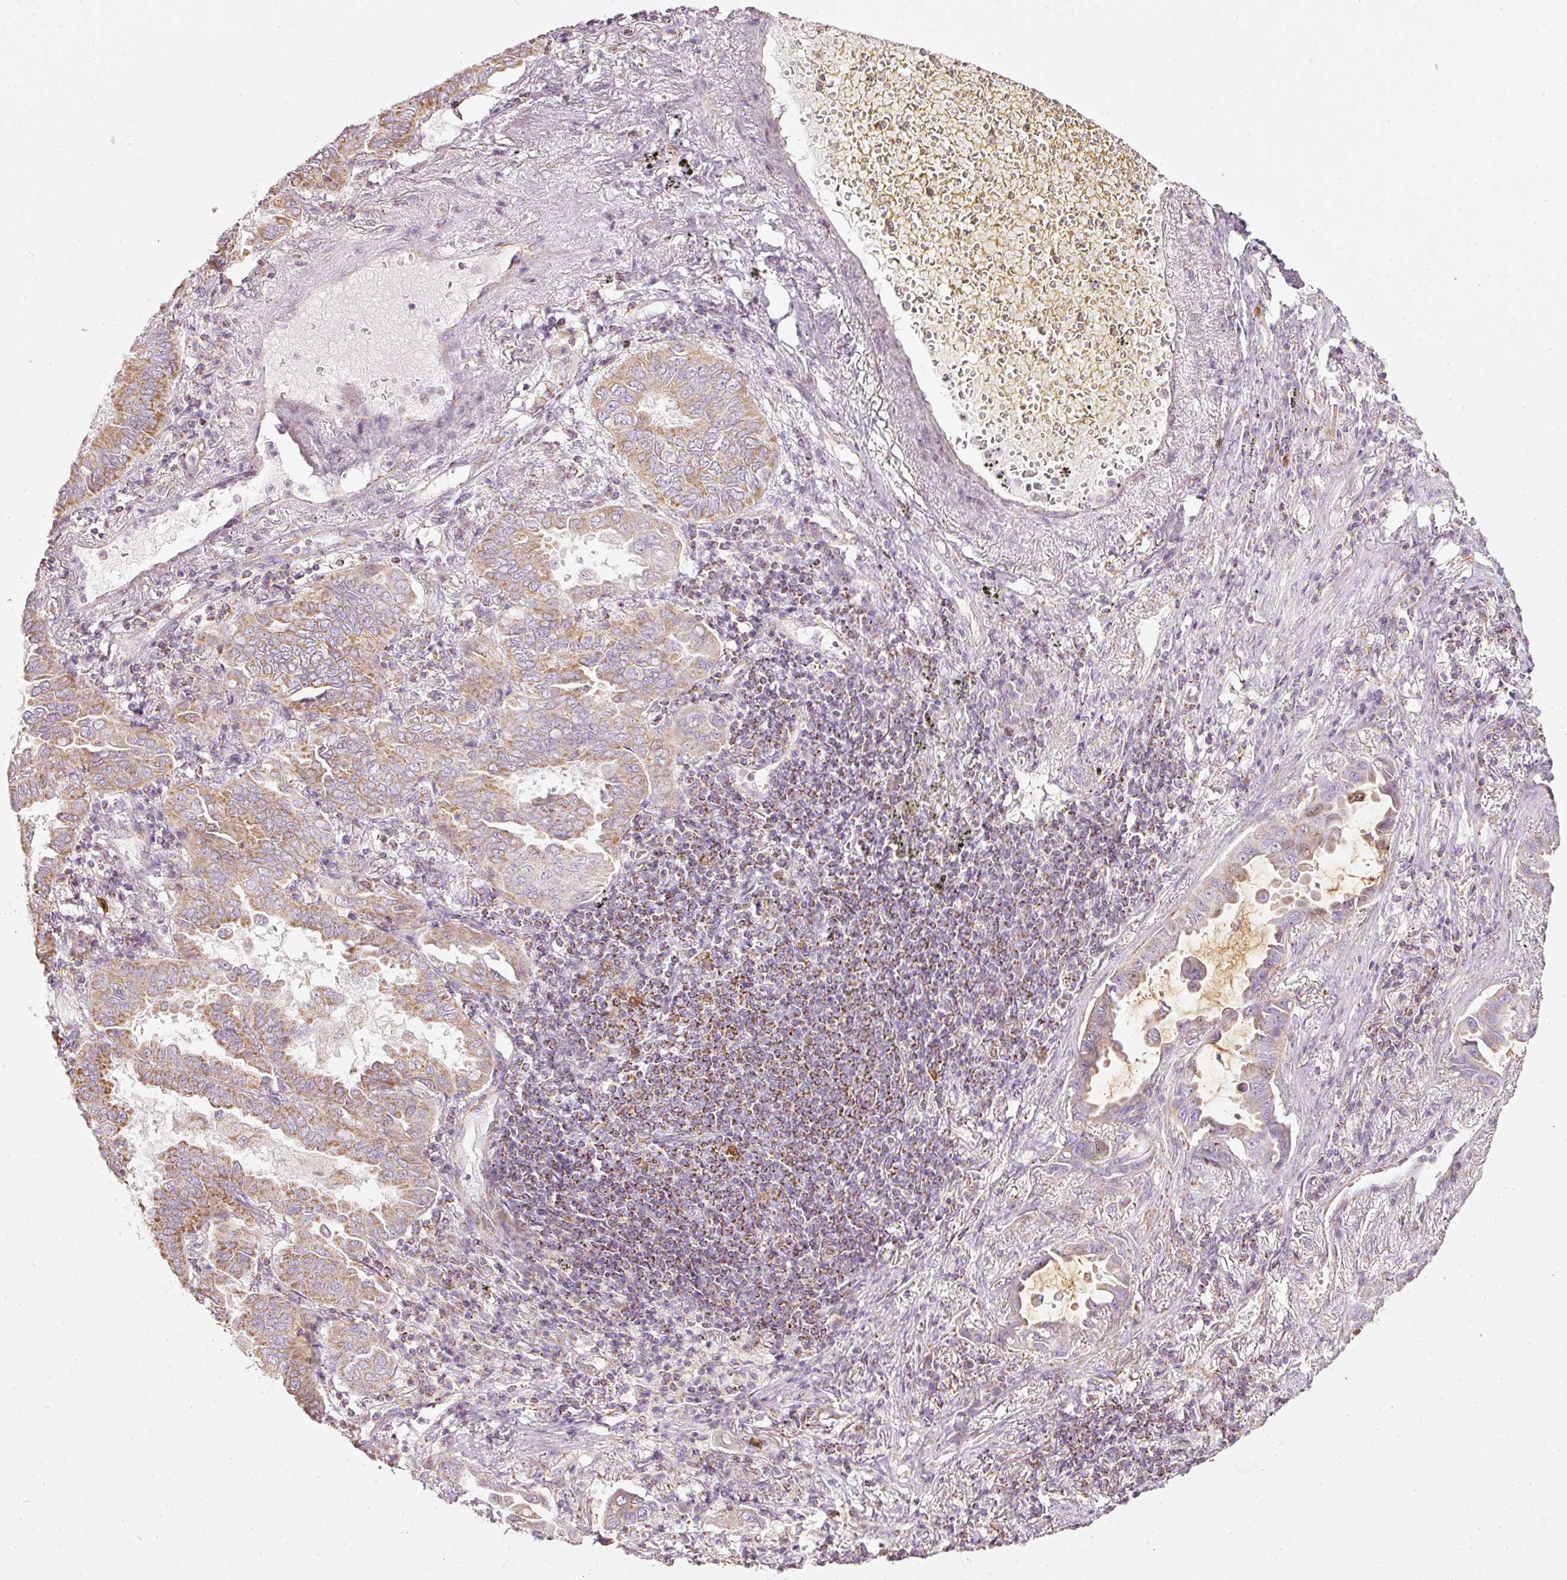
{"staining": {"intensity": "moderate", "quantity": "25%-75%", "location": "cytoplasmic/membranous,nuclear"}, "tissue": "lung cancer", "cell_type": "Tumor cells", "image_type": "cancer", "snomed": [{"axis": "morphology", "description": "Adenocarcinoma, NOS"}, {"axis": "topography", "description": "Lung"}], "caption": "Lung adenocarcinoma stained with DAB IHC displays medium levels of moderate cytoplasmic/membranous and nuclear expression in approximately 25%-75% of tumor cells.", "gene": "DUT", "patient": {"sex": "male", "age": 64}}